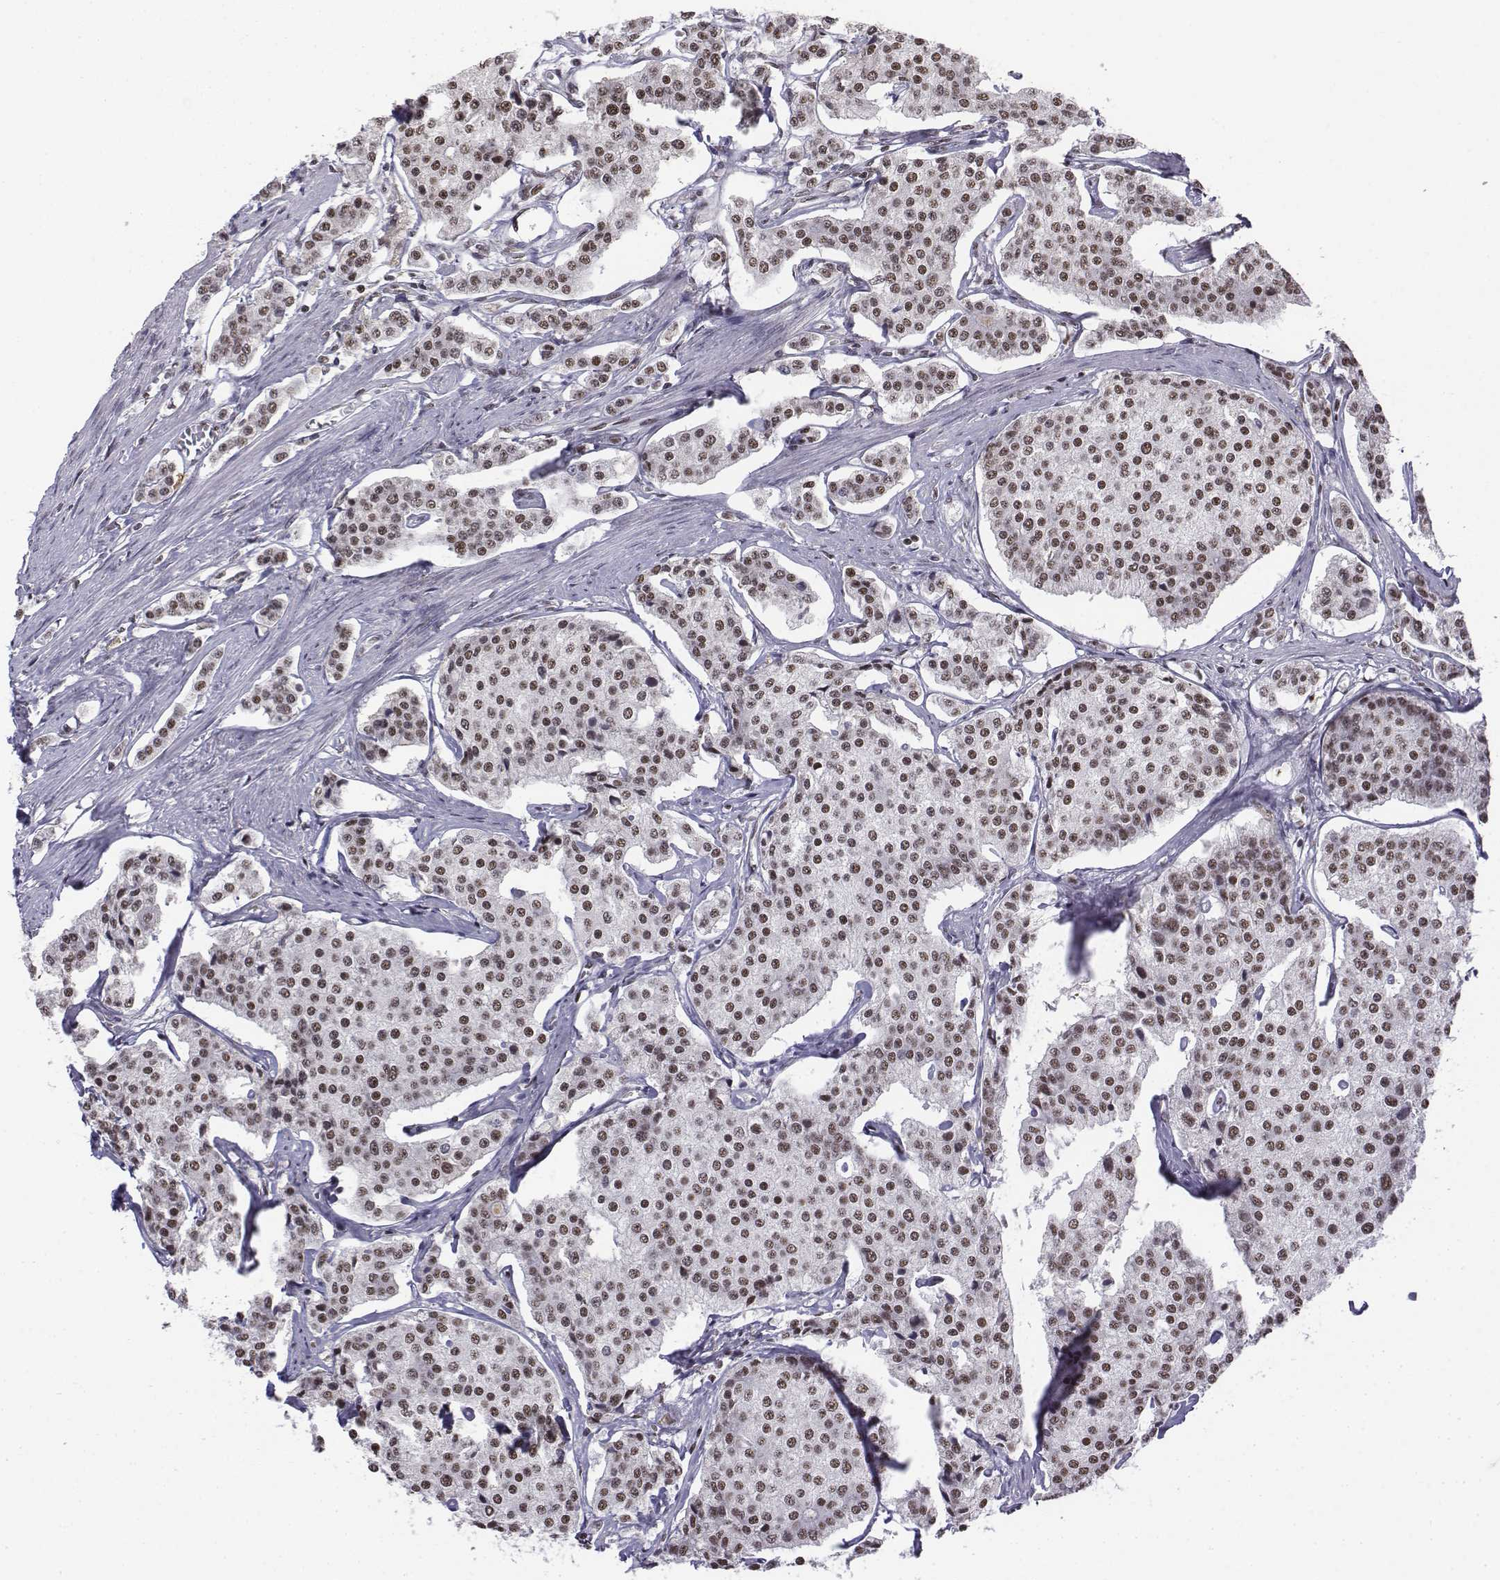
{"staining": {"intensity": "moderate", "quantity": ">75%", "location": "nuclear"}, "tissue": "carcinoid", "cell_type": "Tumor cells", "image_type": "cancer", "snomed": [{"axis": "morphology", "description": "Carcinoid, malignant, NOS"}, {"axis": "topography", "description": "Small intestine"}], "caption": "High-magnification brightfield microscopy of malignant carcinoid stained with DAB (3,3'-diaminobenzidine) (brown) and counterstained with hematoxylin (blue). tumor cells exhibit moderate nuclear positivity is appreciated in about>75% of cells.", "gene": "SETD1A", "patient": {"sex": "female", "age": 65}}